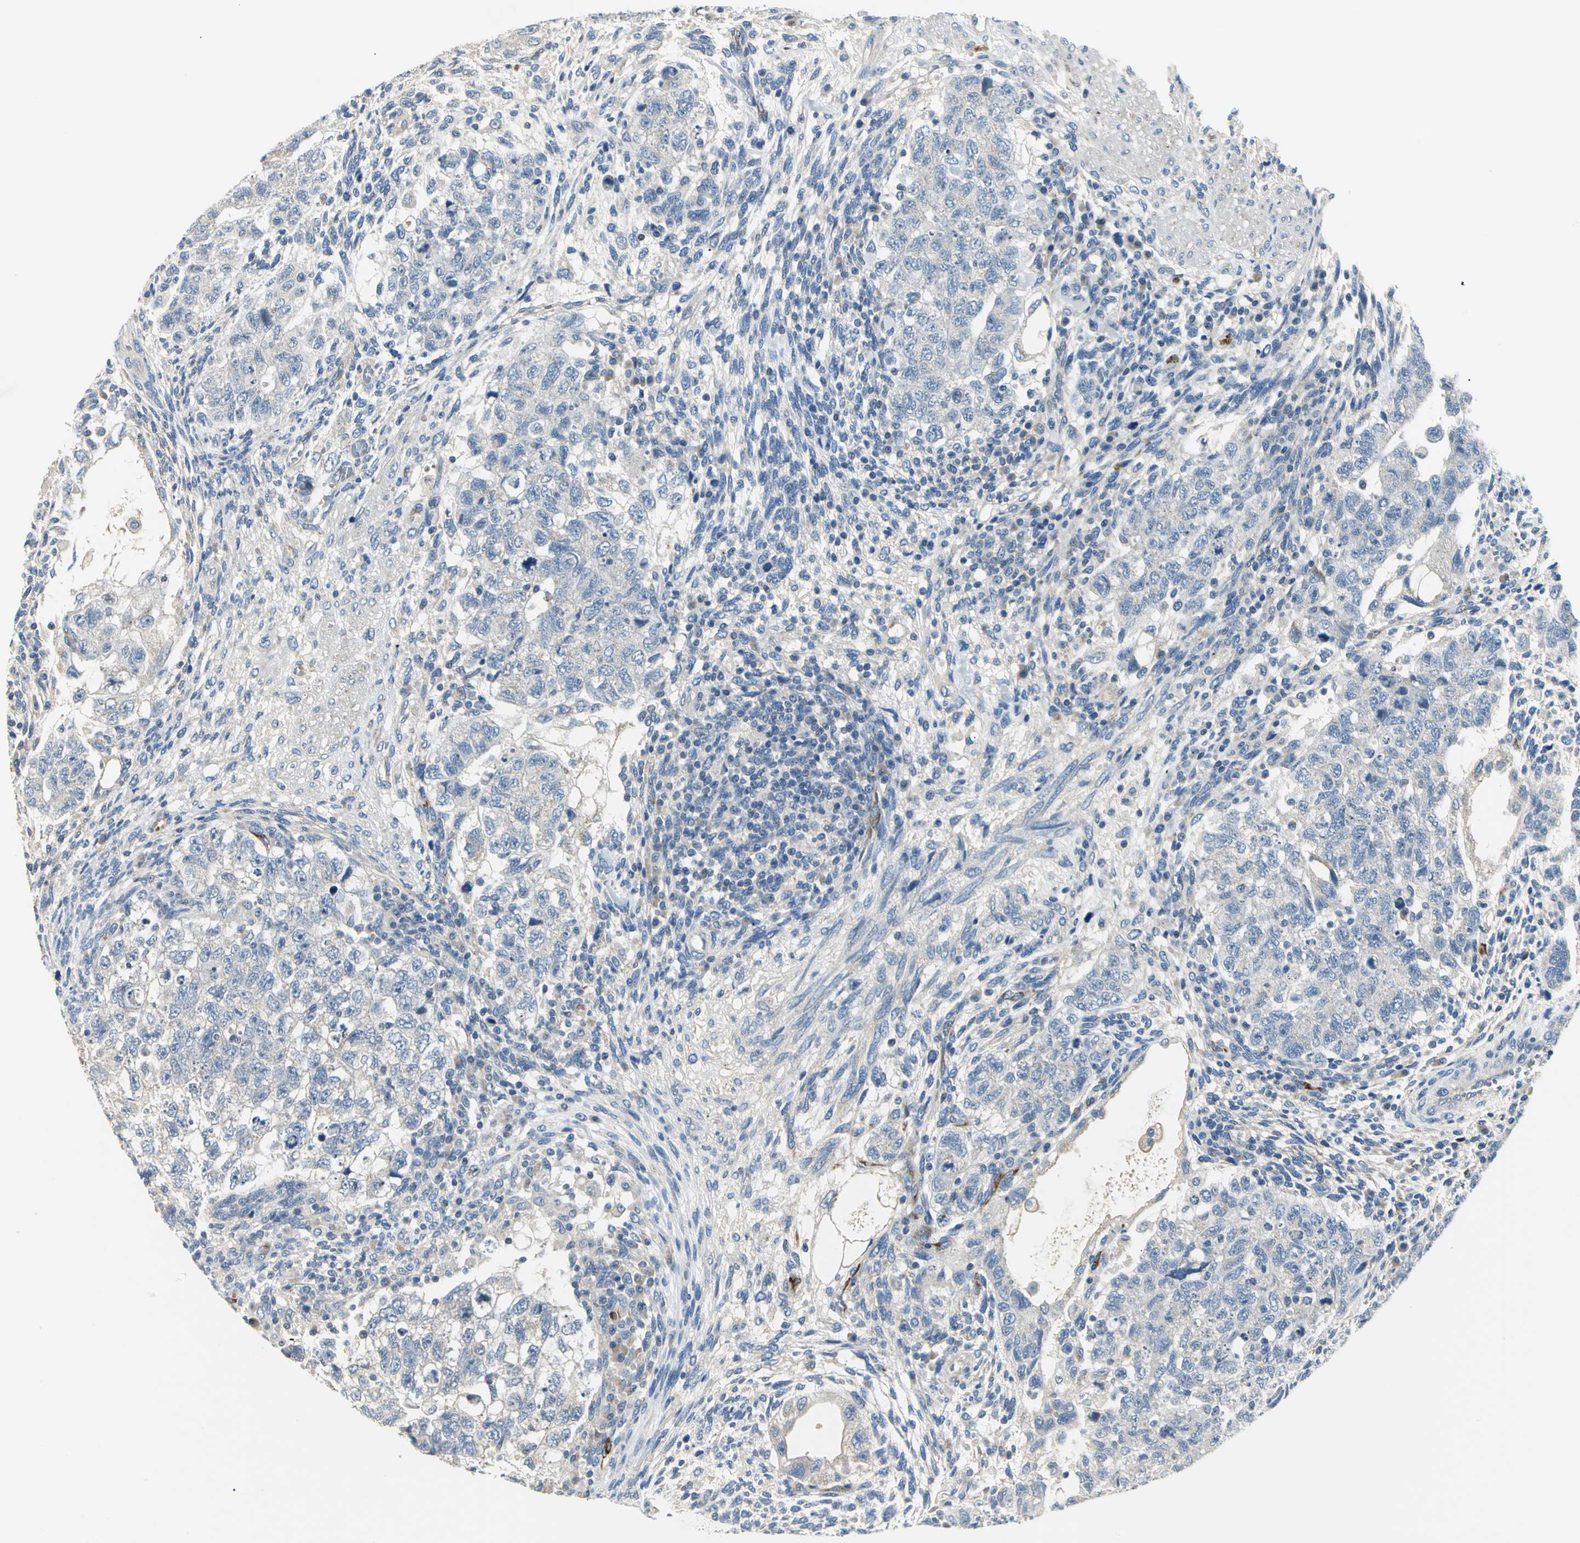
{"staining": {"intensity": "weak", "quantity": "<25%", "location": "cytoplasmic/membranous"}, "tissue": "testis cancer", "cell_type": "Tumor cells", "image_type": "cancer", "snomed": [{"axis": "morphology", "description": "Normal tissue, NOS"}, {"axis": "morphology", "description": "Carcinoma, Embryonal, NOS"}, {"axis": "topography", "description": "Testis"}], "caption": "The immunohistochemistry (IHC) micrograph has no significant positivity in tumor cells of embryonal carcinoma (testis) tissue.", "gene": "B3GNT2", "patient": {"sex": "male", "age": 36}}